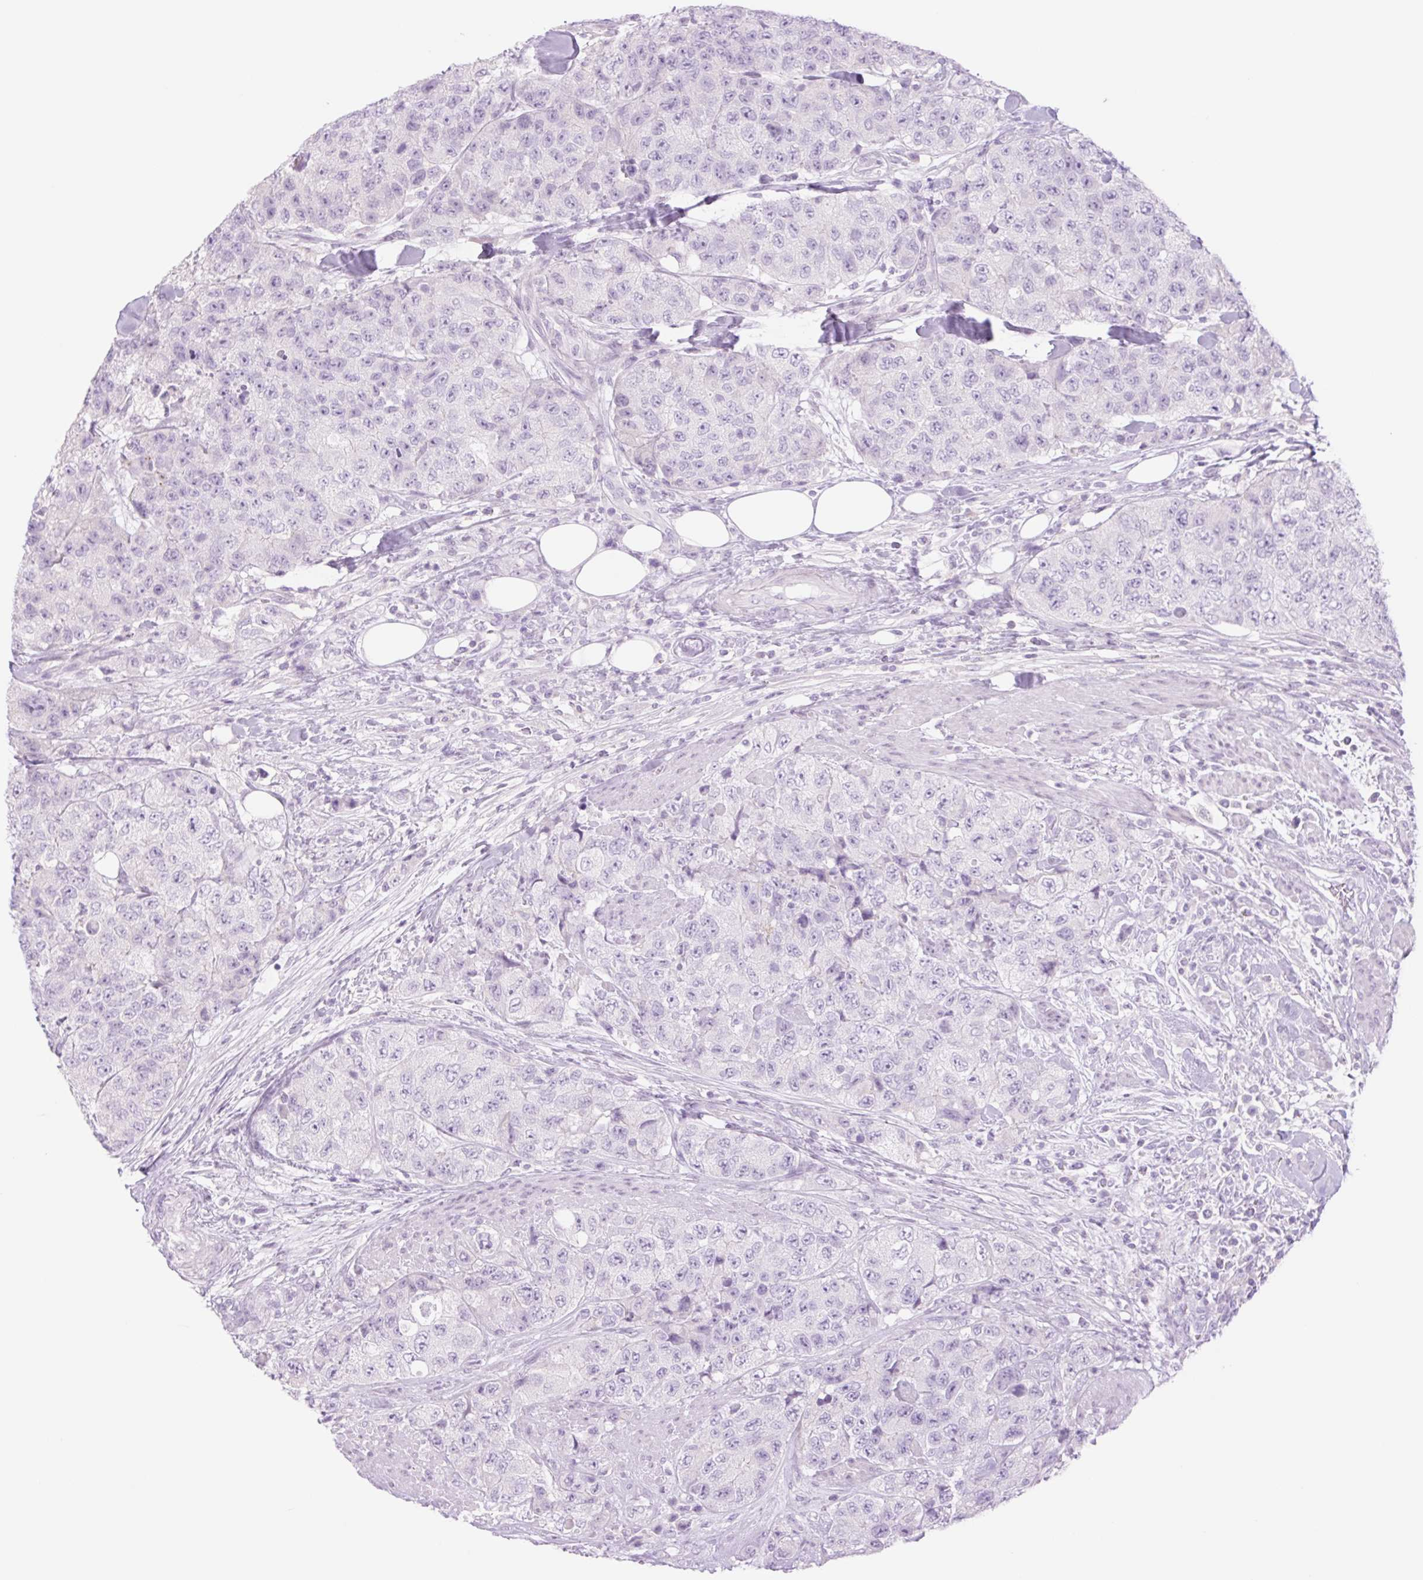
{"staining": {"intensity": "negative", "quantity": "none", "location": "none"}, "tissue": "urothelial cancer", "cell_type": "Tumor cells", "image_type": "cancer", "snomed": [{"axis": "morphology", "description": "Urothelial carcinoma, High grade"}, {"axis": "topography", "description": "Urinary bladder"}], "caption": "Immunohistochemical staining of human urothelial cancer reveals no significant expression in tumor cells.", "gene": "TBX15", "patient": {"sex": "female", "age": 78}}